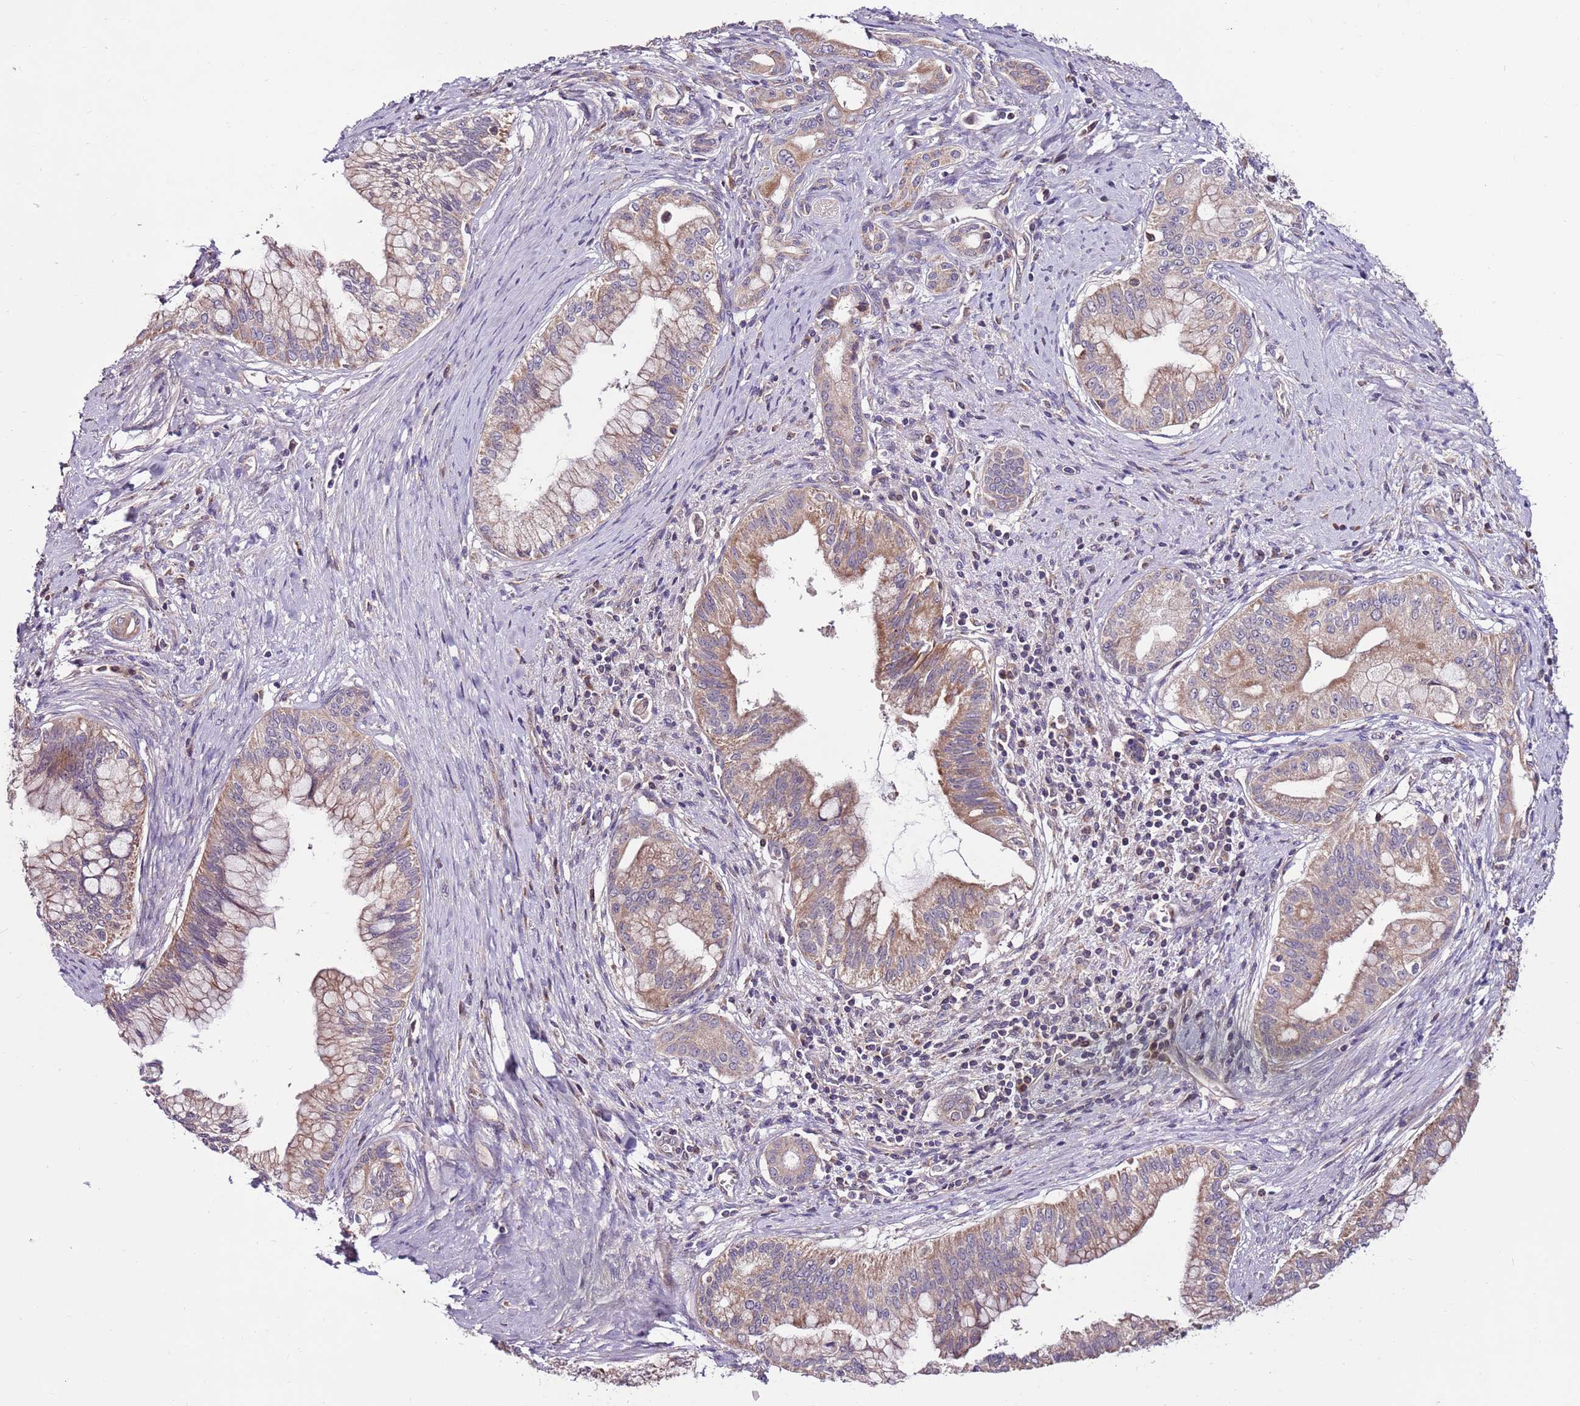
{"staining": {"intensity": "moderate", "quantity": ">75%", "location": "cytoplasmic/membranous"}, "tissue": "pancreatic cancer", "cell_type": "Tumor cells", "image_type": "cancer", "snomed": [{"axis": "morphology", "description": "Adenocarcinoma, NOS"}, {"axis": "topography", "description": "Pancreas"}], "caption": "Protein expression analysis of human pancreatic cancer reveals moderate cytoplasmic/membranous expression in about >75% of tumor cells.", "gene": "SMG1", "patient": {"sex": "male", "age": 46}}